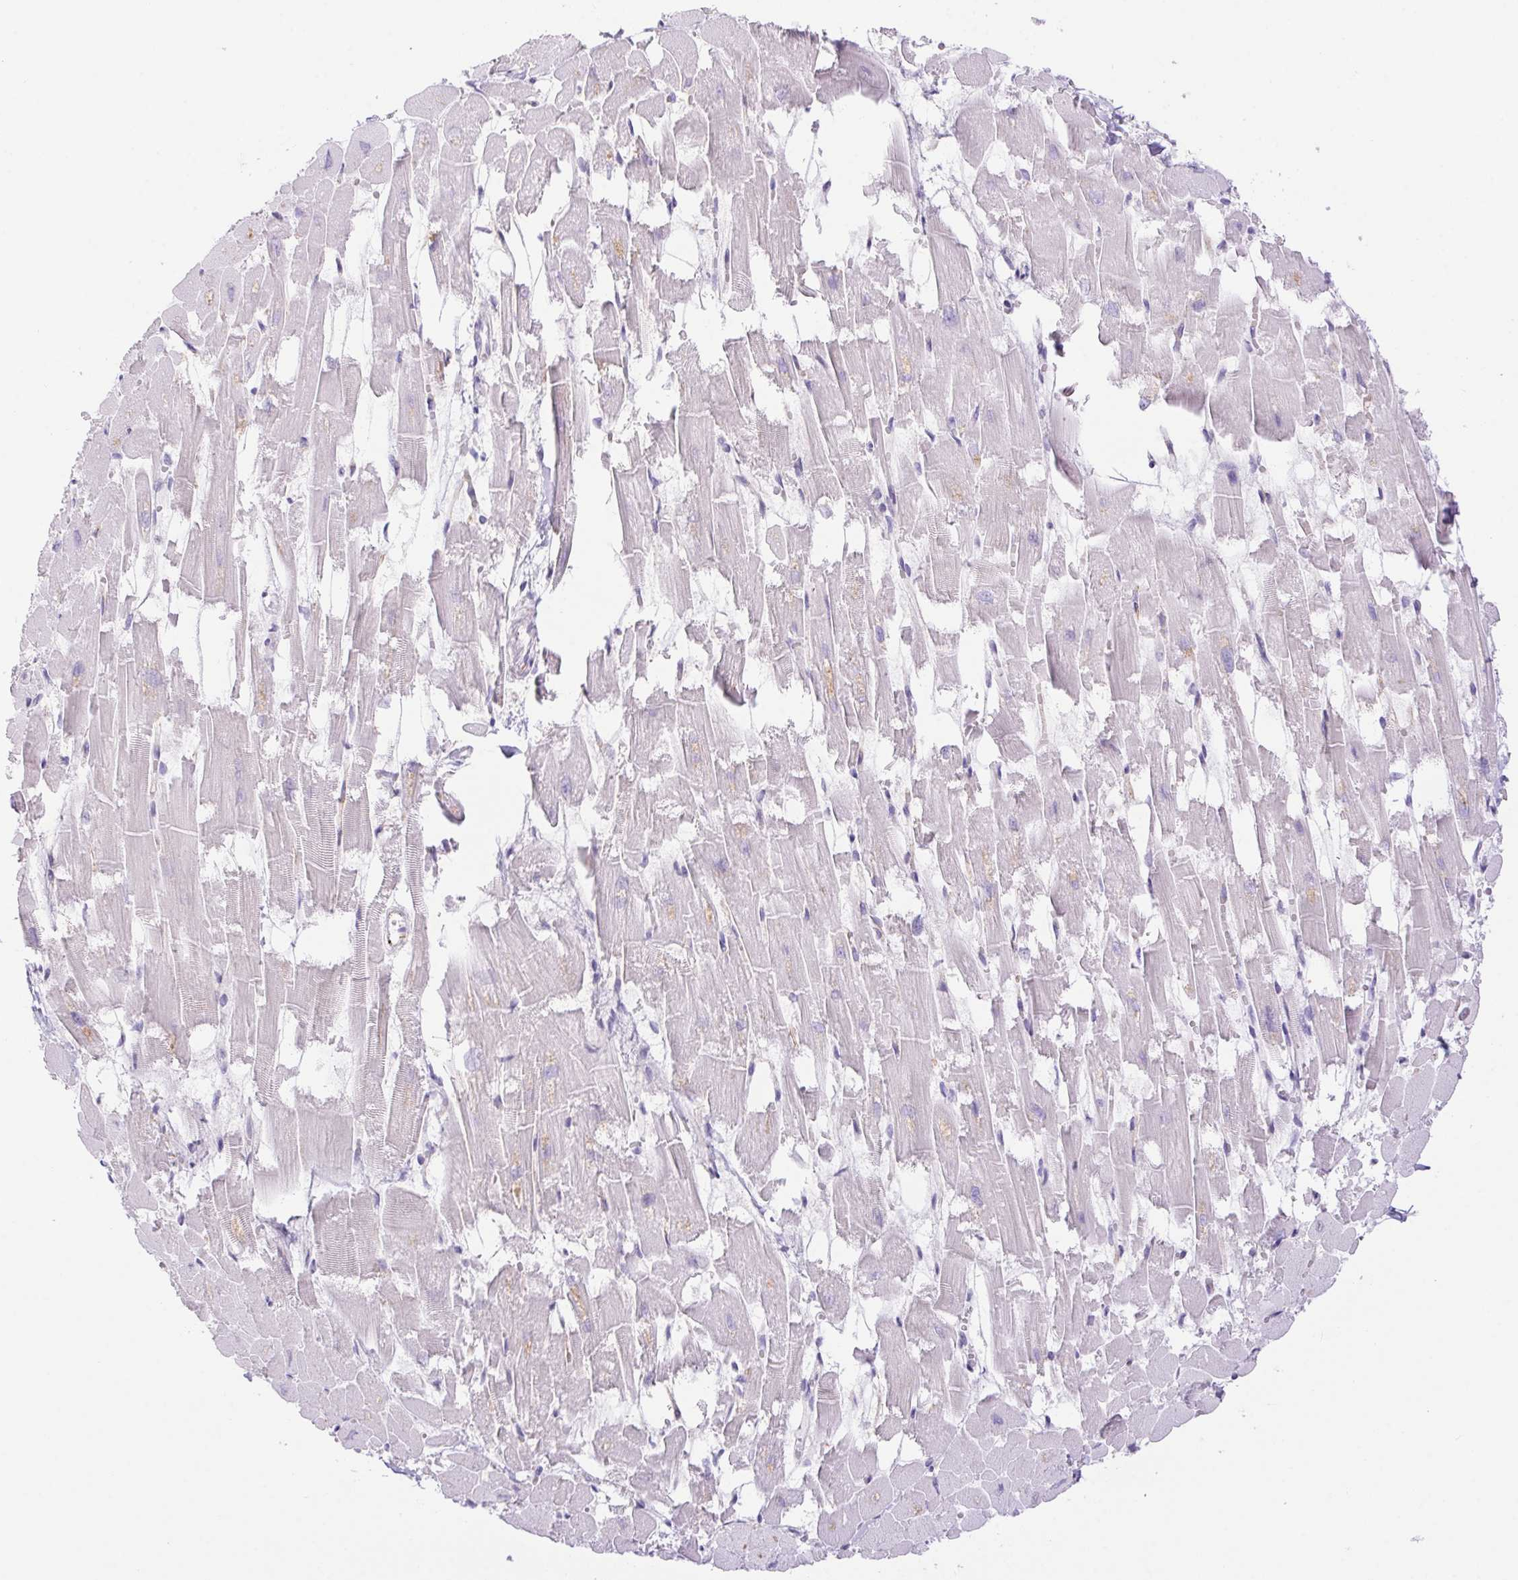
{"staining": {"intensity": "weak", "quantity": "<25%", "location": "cytoplasmic/membranous"}, "tissue": "heart muscle", "cell_type": "Cardiomyocytes", "image_type": "normal", "snomed": [{"axis": "morphology", "description": "Normal tissue, NOS"}, {"axis": "topography", "description": "Heart"}], "caption": "Immunohistochemical staining of normal heart muscle demonstrates no significant positivity in cardiomyocytes.", "gene": "ERP27", "patient": {"sex": "female", "age": 52}}